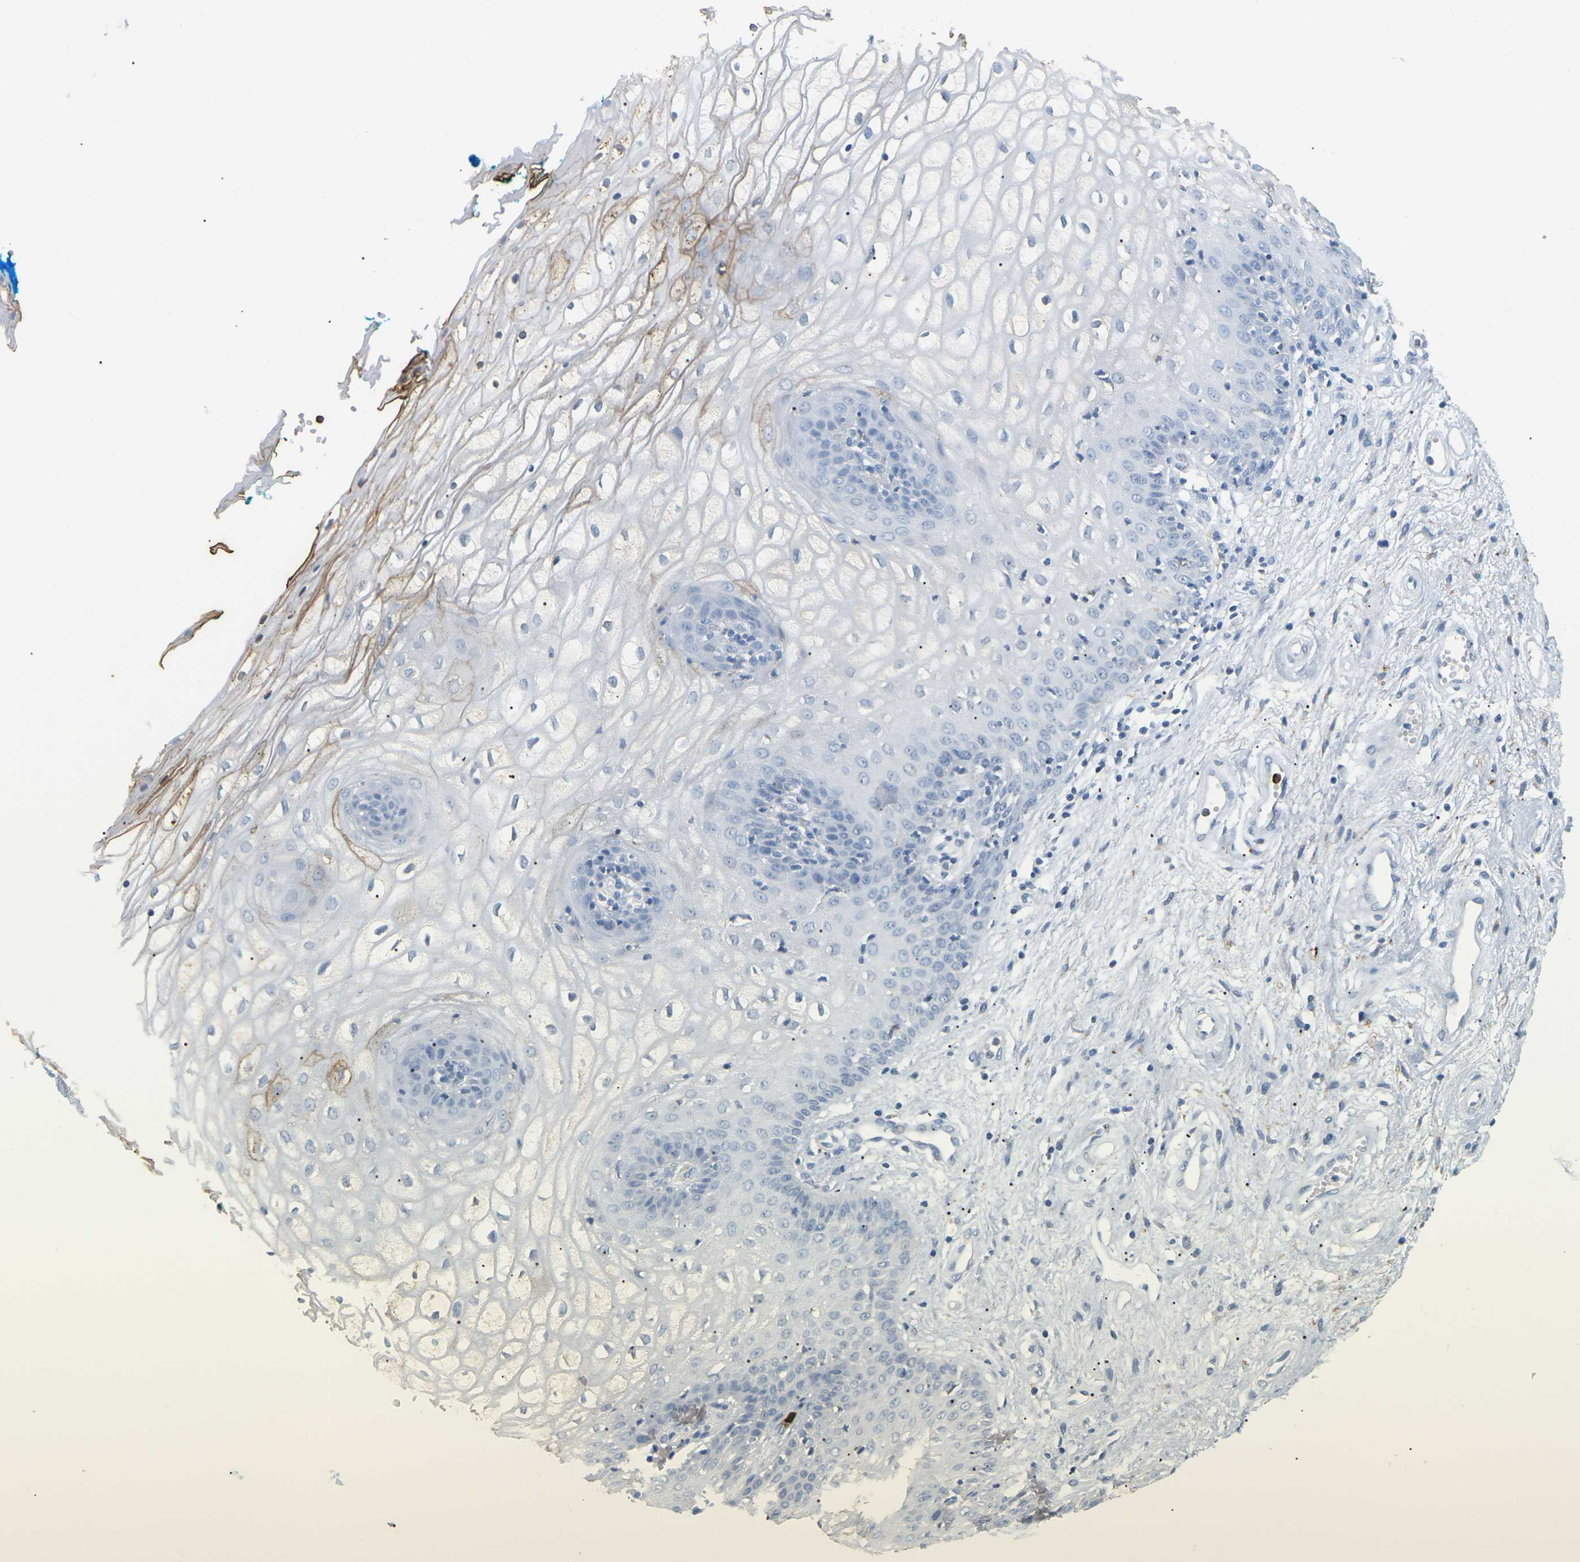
{"staining": {"intensity": "negative", "quantity": "none", "location": "none"}, "tissue": "vagina", "cell_type": "Squamous epithelial cells", "image_type": "normal", "snomed": [{"axis": "morphology", "description": "Normal tissue, NOS"}, {"axis": "topography", "description": "Vagina"}], "caption": "Immunohistochemistry (IHC) photomicrograph of unremarkable vagina: human vagina stained with DAB (3,3'-diaminobenzidine) displays no significant protein positivity in squamous epithelial cells.", "gene": "ADM", "patient": {"sex": "female", "age": 34}}